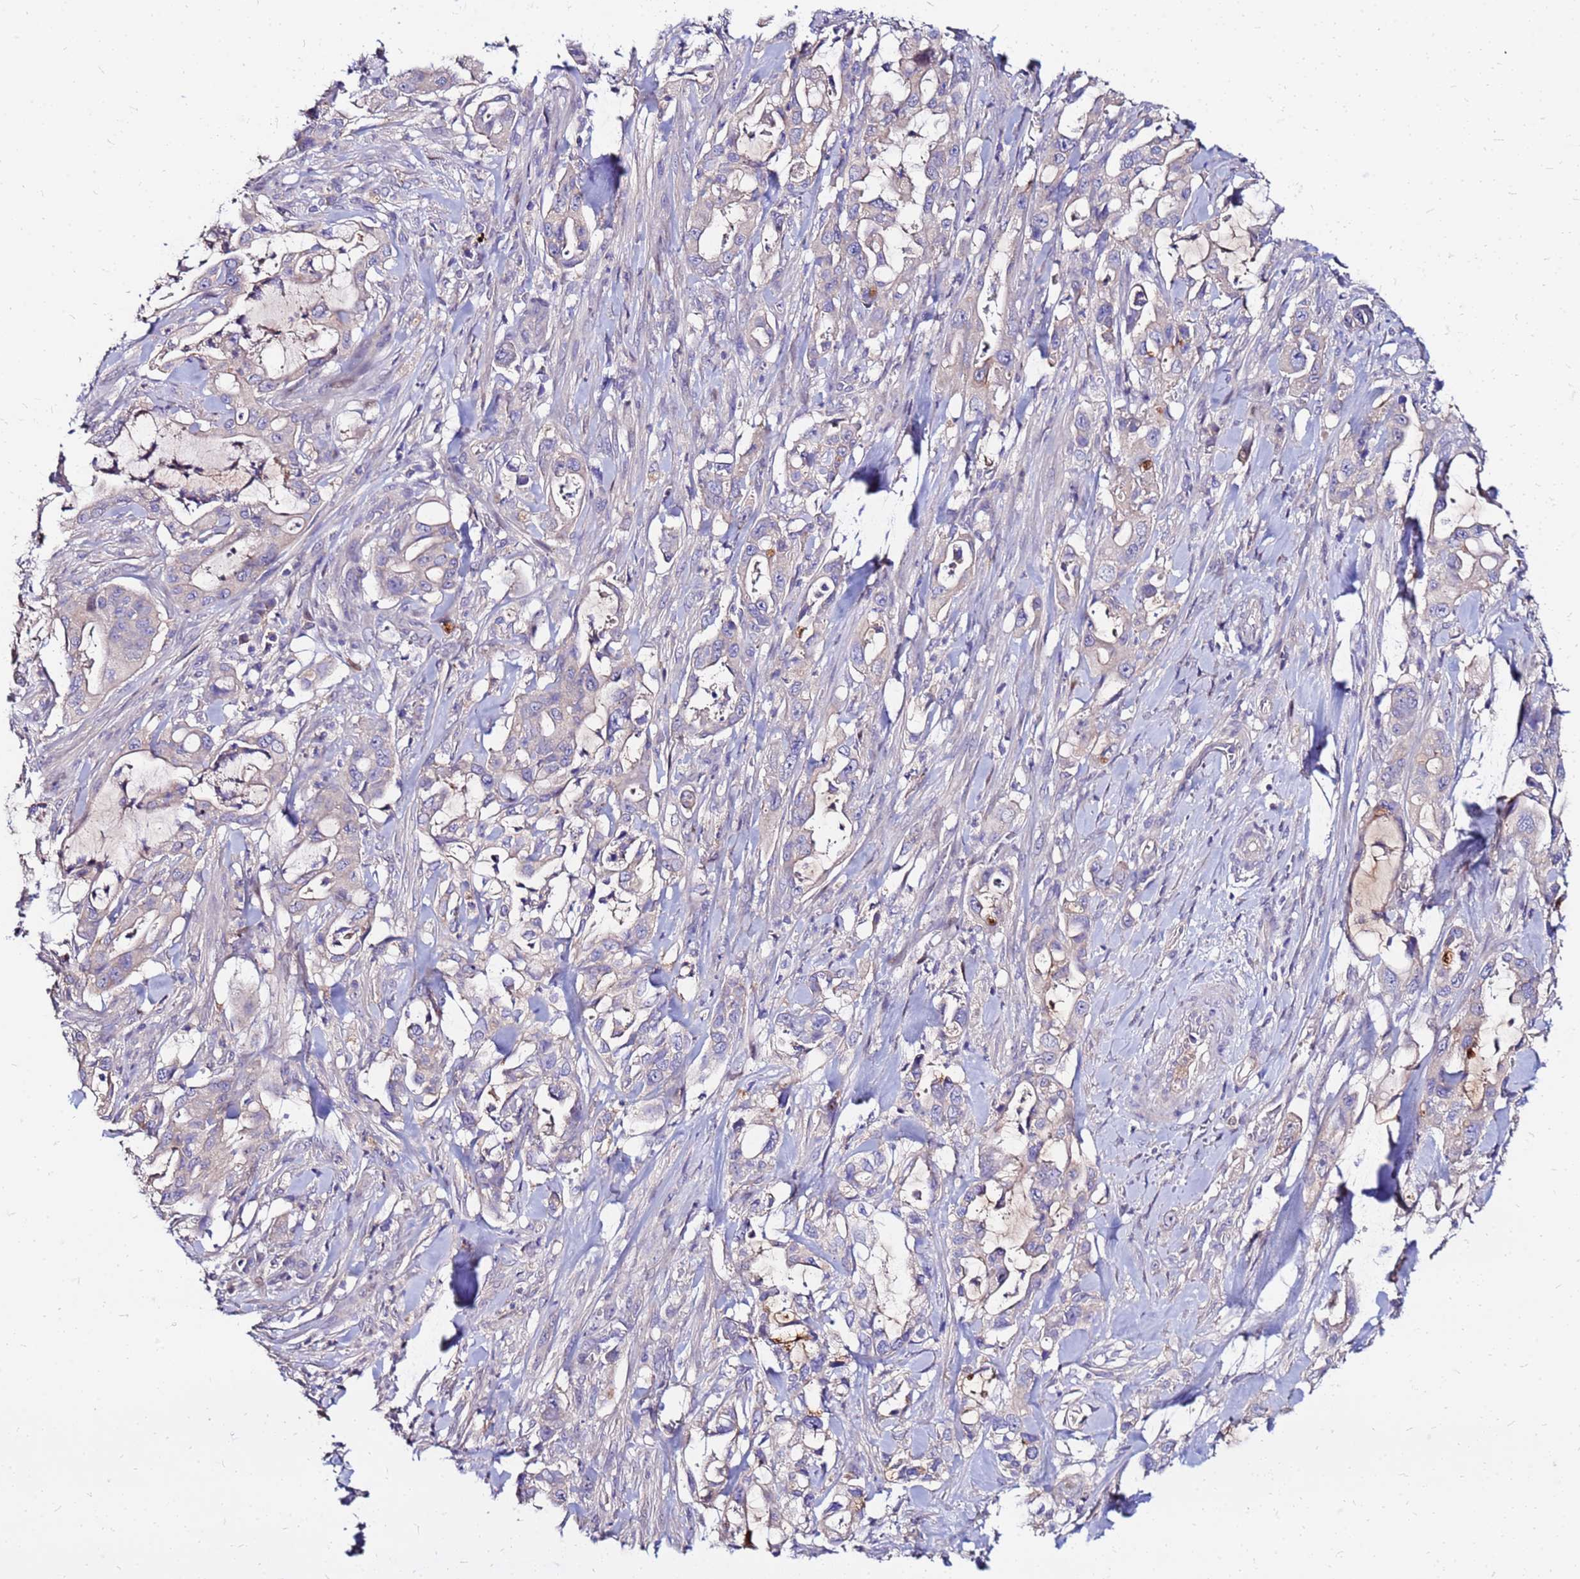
{"staining": {"intensity": "negative", "quantity": "none", "location": "none"}, "tissue": "pancreatic cancer", "cell_type": "Tumor cells", "image_type": "cancer", "snomed": [{"axis": "morphology", "description": "Adenocarcinoma, NOS"}, {"axis": "topography", "description": "Pancreas"}], "caption": "The image displays no staining of tumor cells in adenocarcinoma (pancreatic).", "gene": "ARHGEF5", "patient": {"sex": "female", "age": 61}}